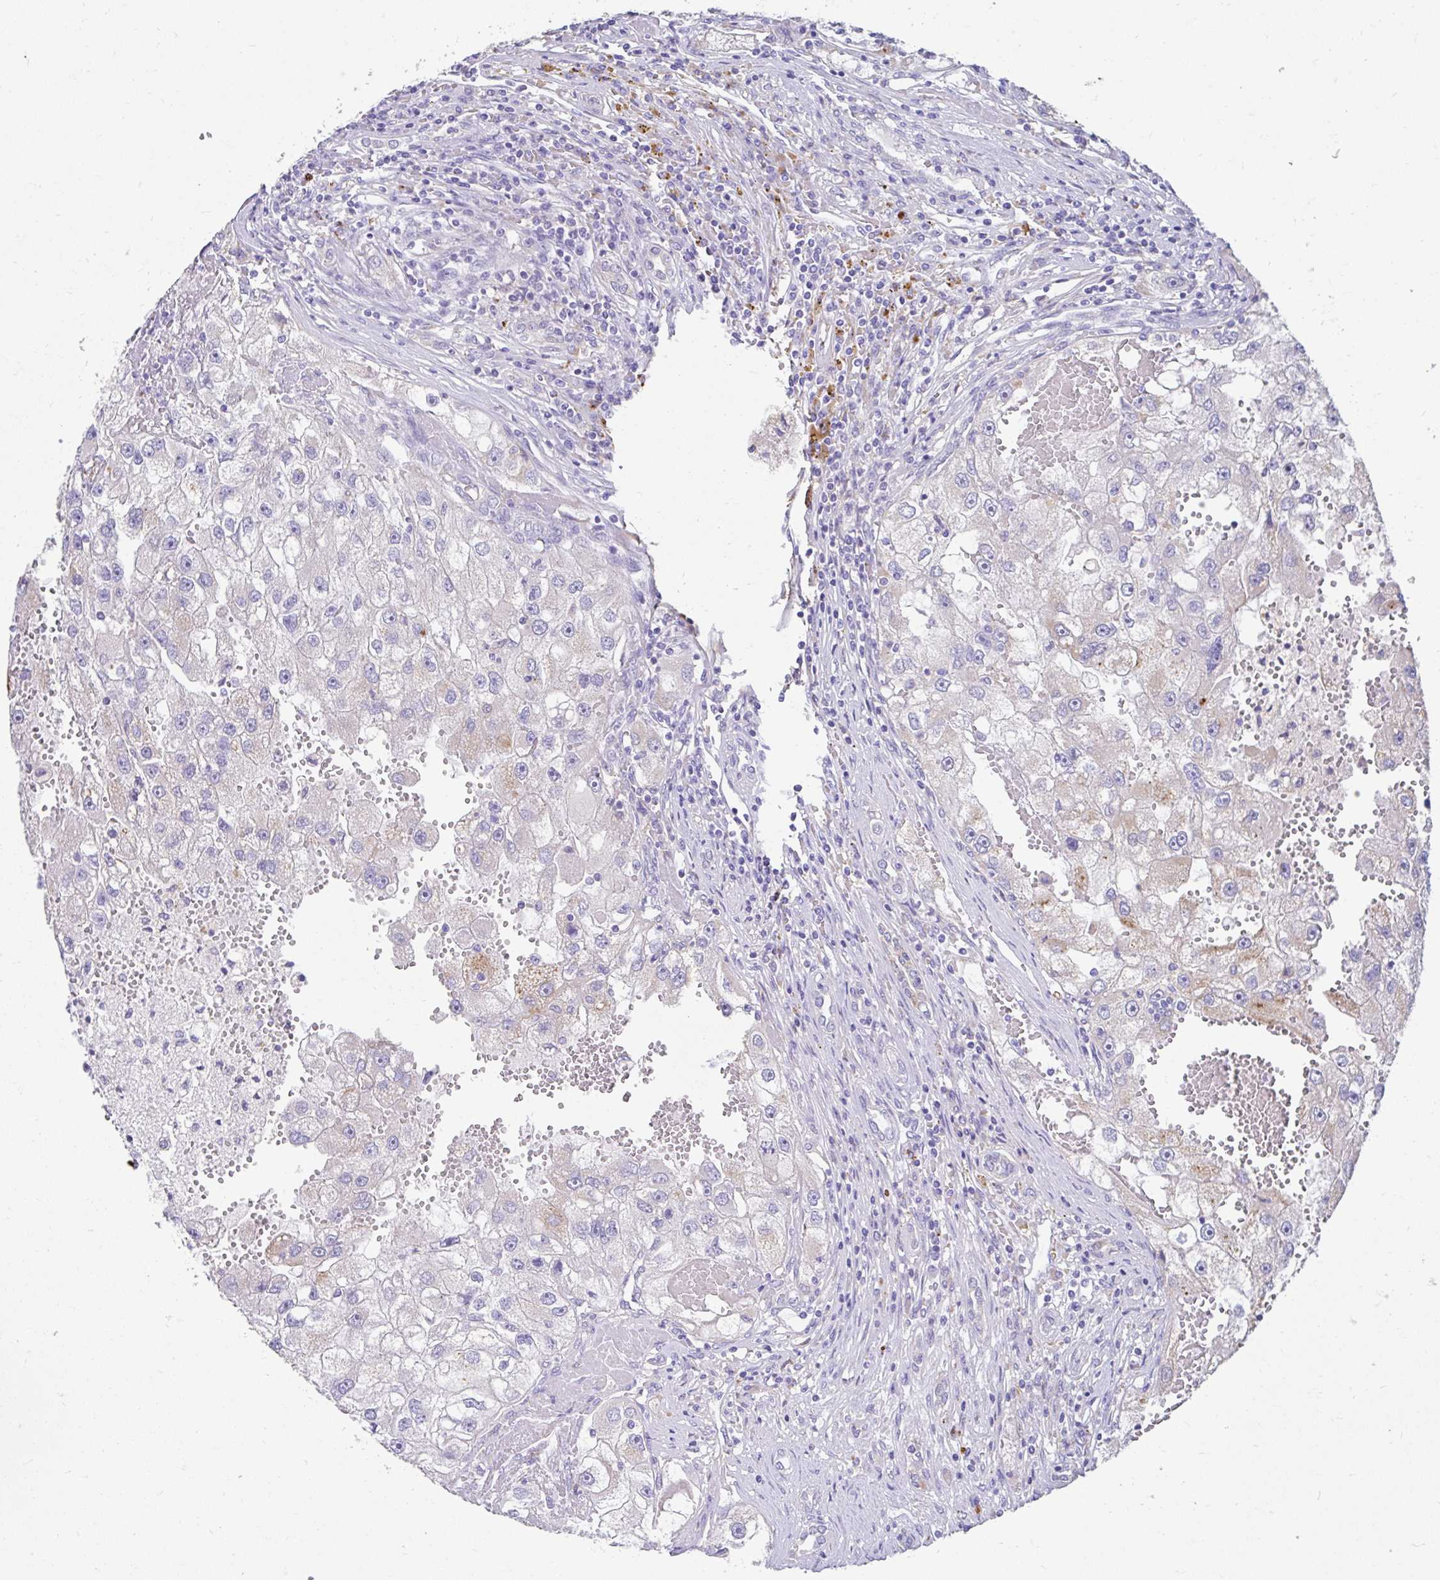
{"staining": {"intensity": "weak", "quantity": "<25%", "location": "cytoplasmic/membranous"}, "tissue": "renal cancer", "cell_type": "Tumor cells", "image_type": "cancer", "snomed": [{"axis": "morphology", "description": "Adenocarcinoma, NOS"}, {"axis": "topography", "description": "Kidney"}], "caption": "There is no significant positivity in tumor cells of renal cancer.", "gene": "ZNF33A", "patient": {"sex": "male", "age": 63}}